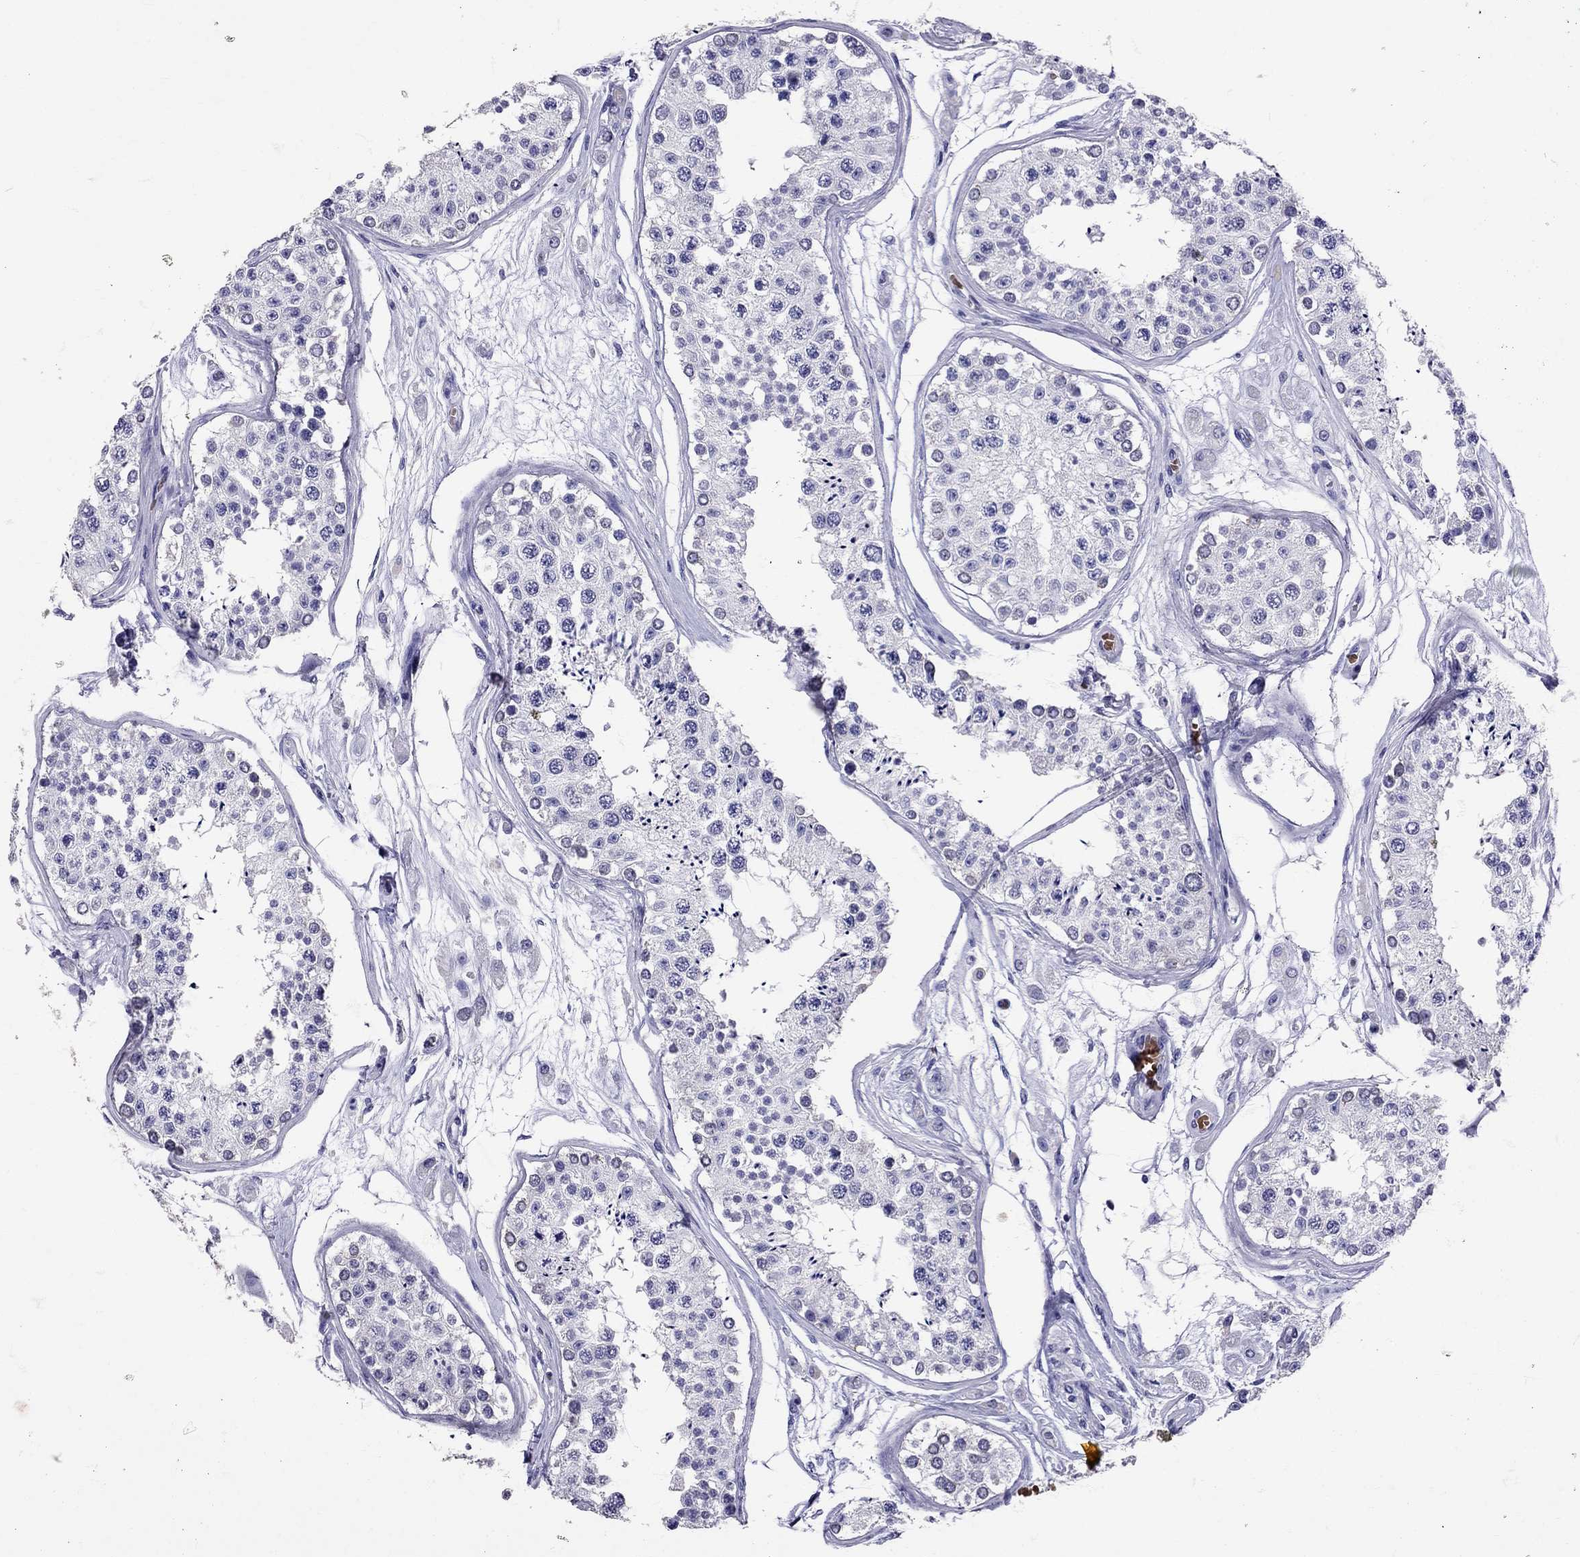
{"staining": {"intensity": "negative", "quantity": "none", "location": "none"}, "tissue": "testis", "cell_type": "Cells in seminiferous ducts", "image_type": "normal", "snomed": [{"axis": "morphology", "description": "Normal tissue, NOS"}, {"axis": "topography", "description": "Testis"}], "caption": "This is an immunohistochemistry histopathology image of normal human testis. There is no staining in cells in seminiferous ducts.", "gene": "TBR1", "patient": {"sex": "male", "age": 25}}